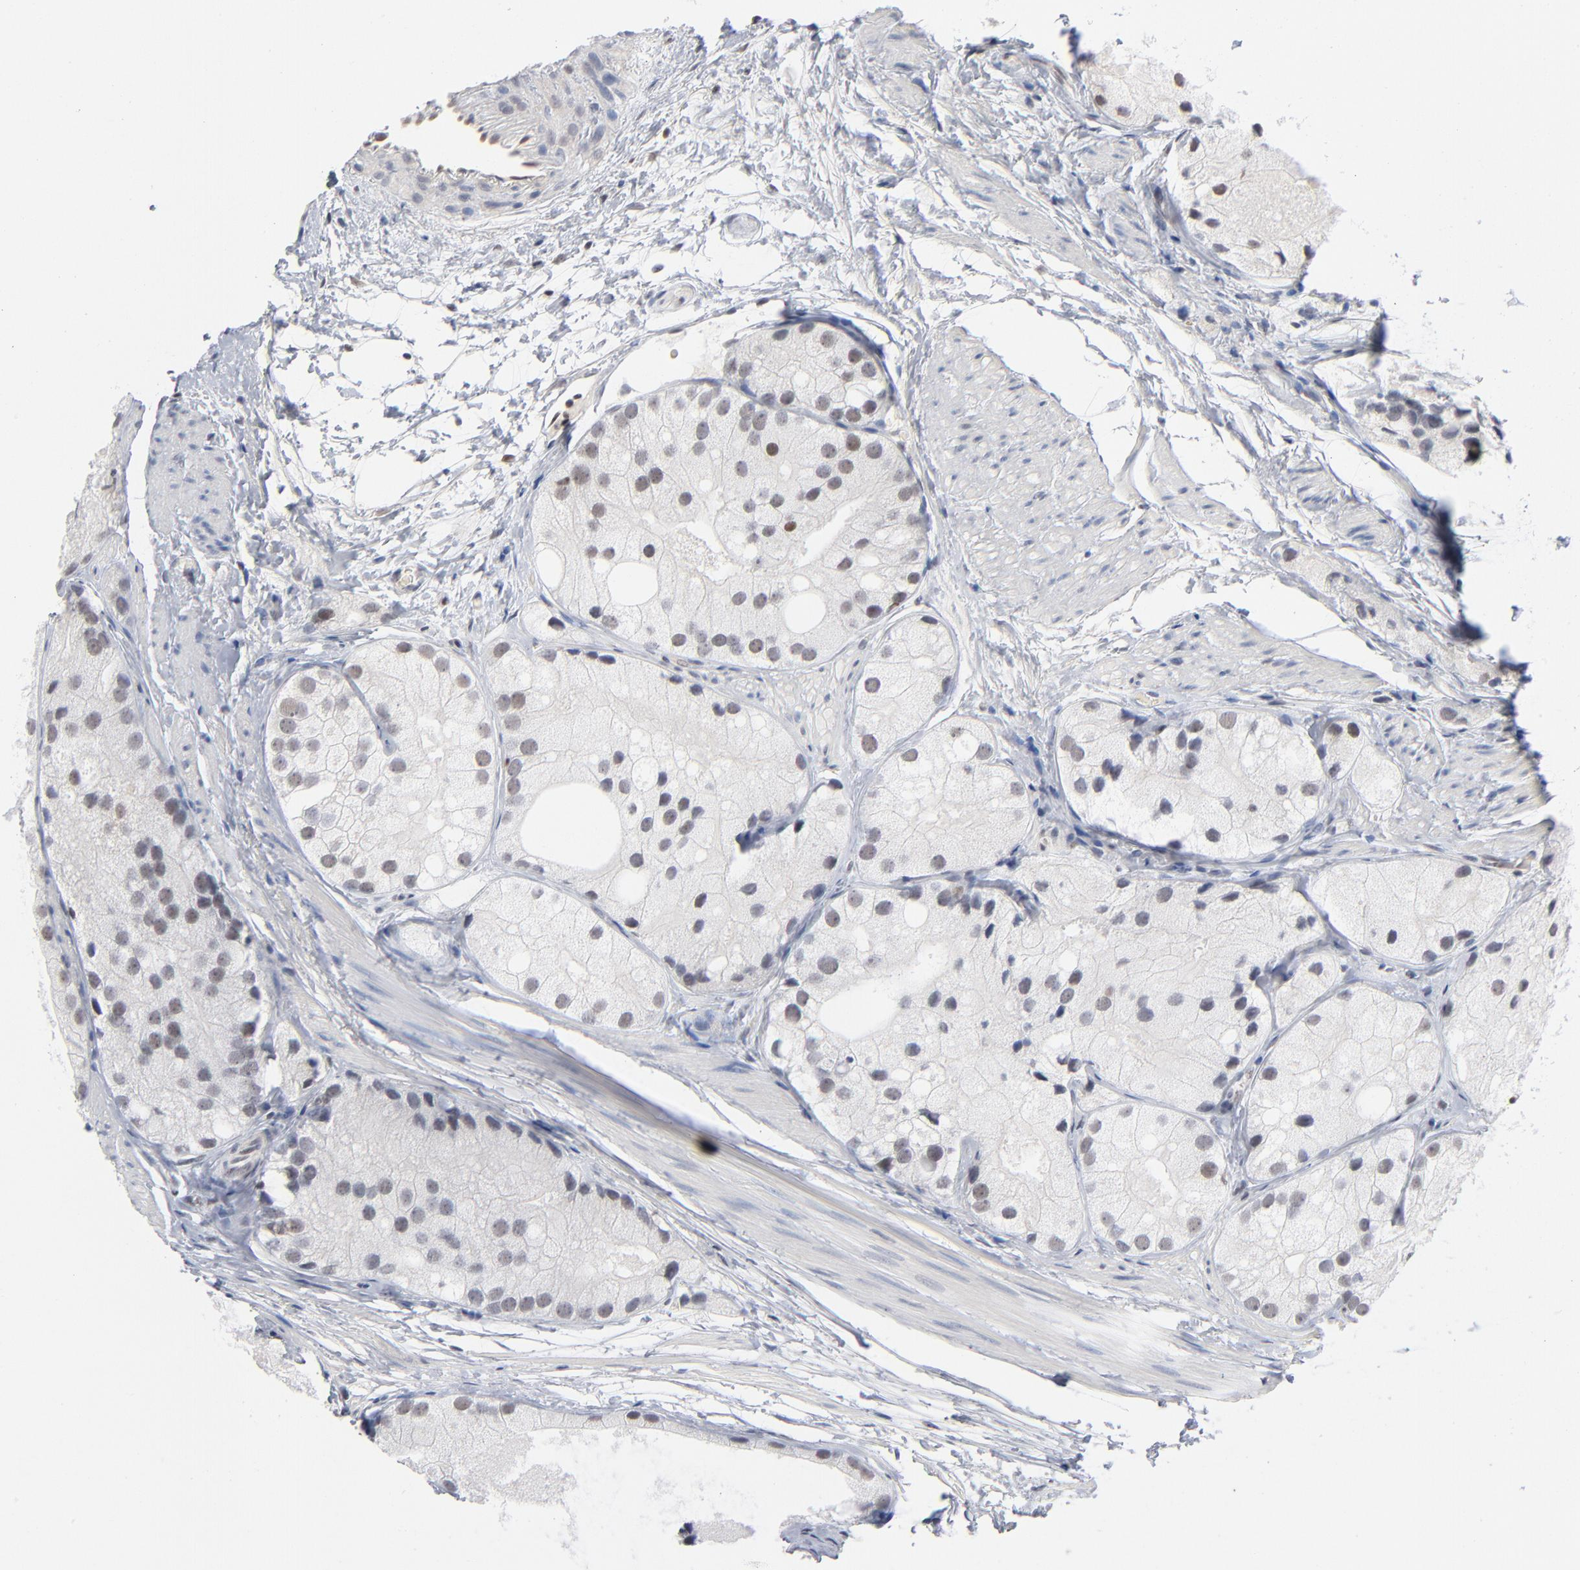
{"staining": {"intensity": "negative", "quantity": "none", "location": "none"}, "tissue": "prostate cancer", "cell_type": "Tumor cells", "image_type": "cancer", "snomed": [{"axis": "morphology", "description": "Adenocarcinoma, Low grade"}, {"axis": "topography", "description": "Prostate"}], "caption": "The photomicrograph shows no significant positivity in tumor cells of prostate low-grade adenocarcinoma.", "gene": "MAX", "patient": {"sex": "male", "age": 69}}